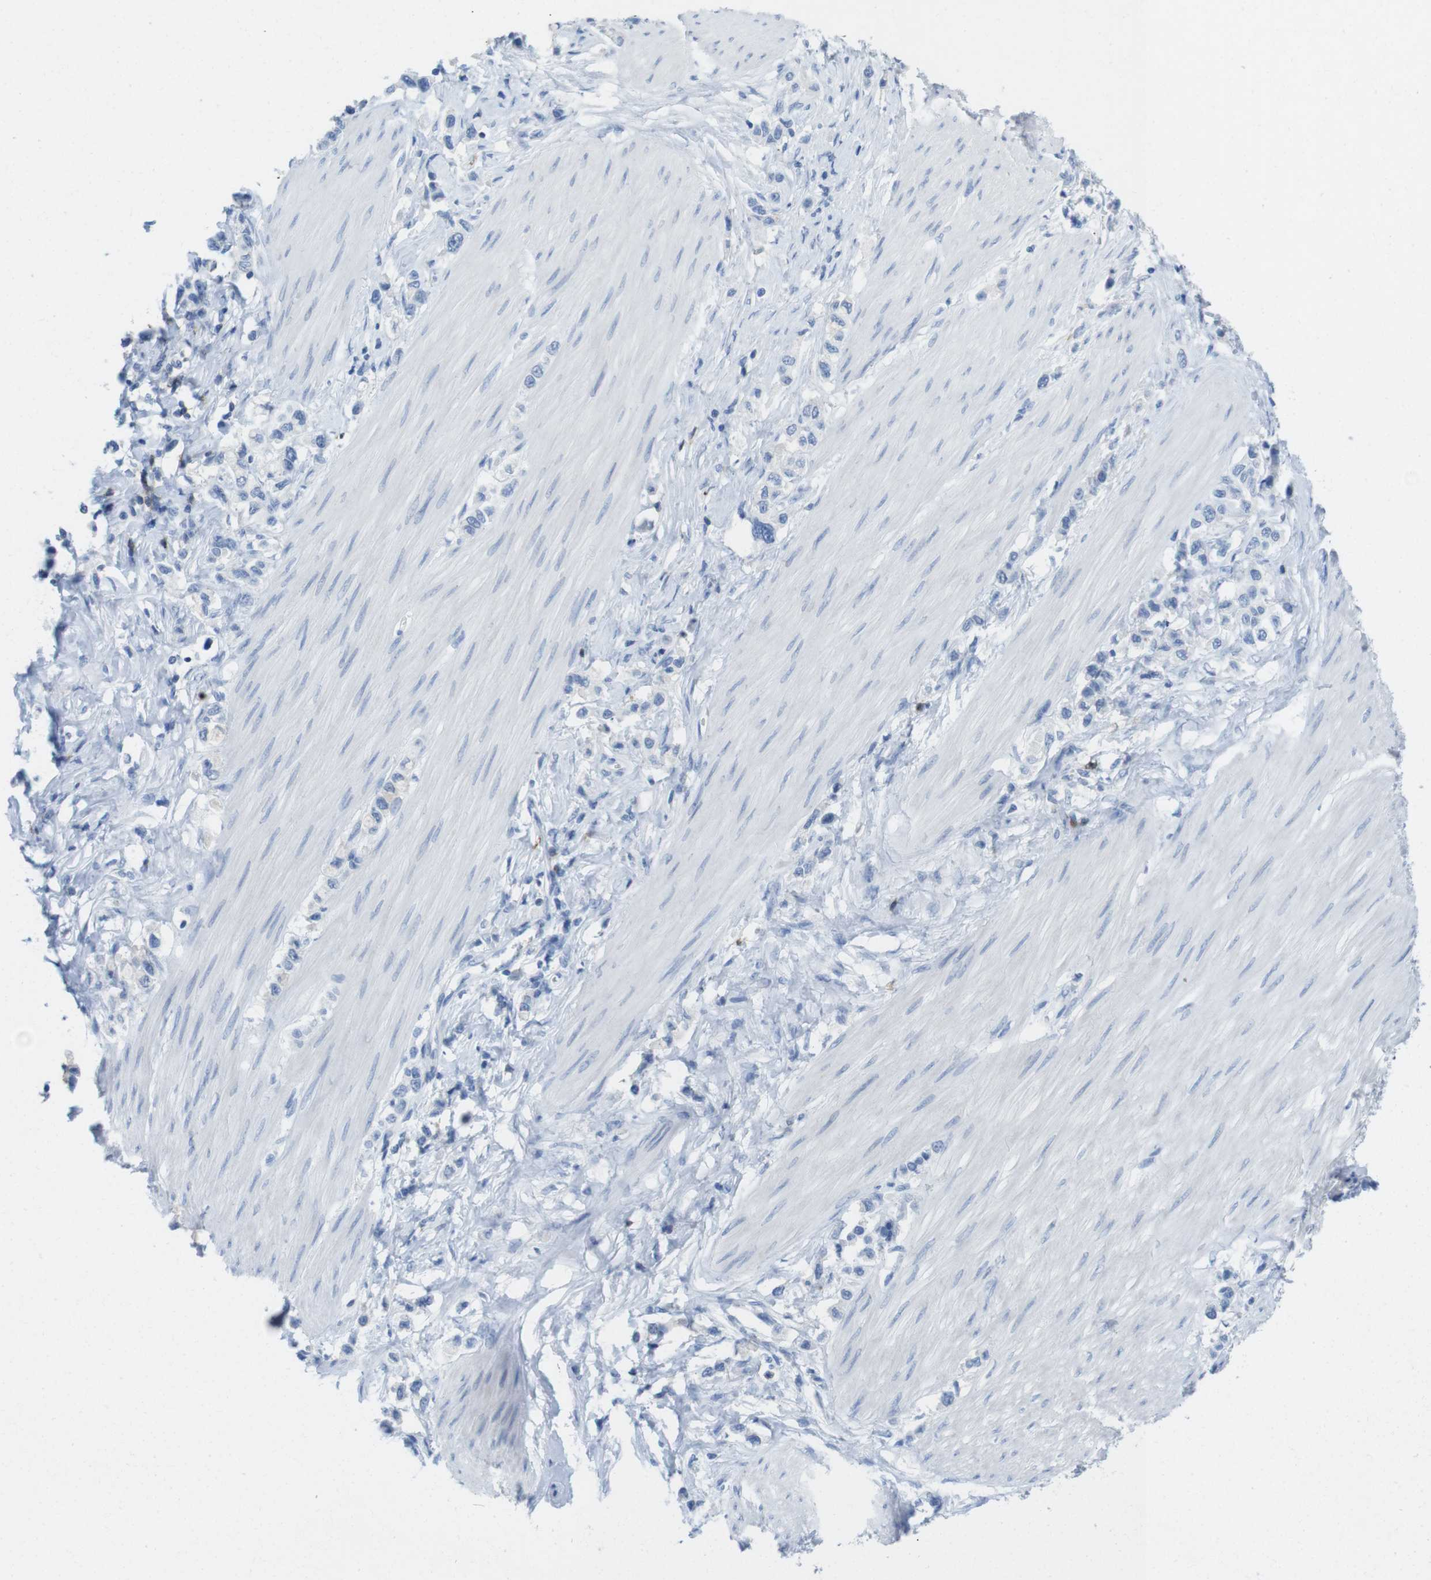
{"staining": {"intensity": "negative", "quantity": "none", "location": "none"}, "tissue": "stomach cancer", "cell_type": "Tumor cells", "image_type": "cancer", "snomed": [{"axis": "morphology", "description": "Adenocarcinoma, NOS"}, {"axis": "topography", "description": "Stomach"}], "caption": "A high-resolution histopathology image shows IHC staining of adenocarcinoma (stomach), which demonstrates no significant expression in tumor cells. (DAB (3,3'-diaminobenzidine) IHC visualized using brightfield microscopy, high magnification).", "gene": "CD5", "patient": {"sex": "female", "age": 65}}